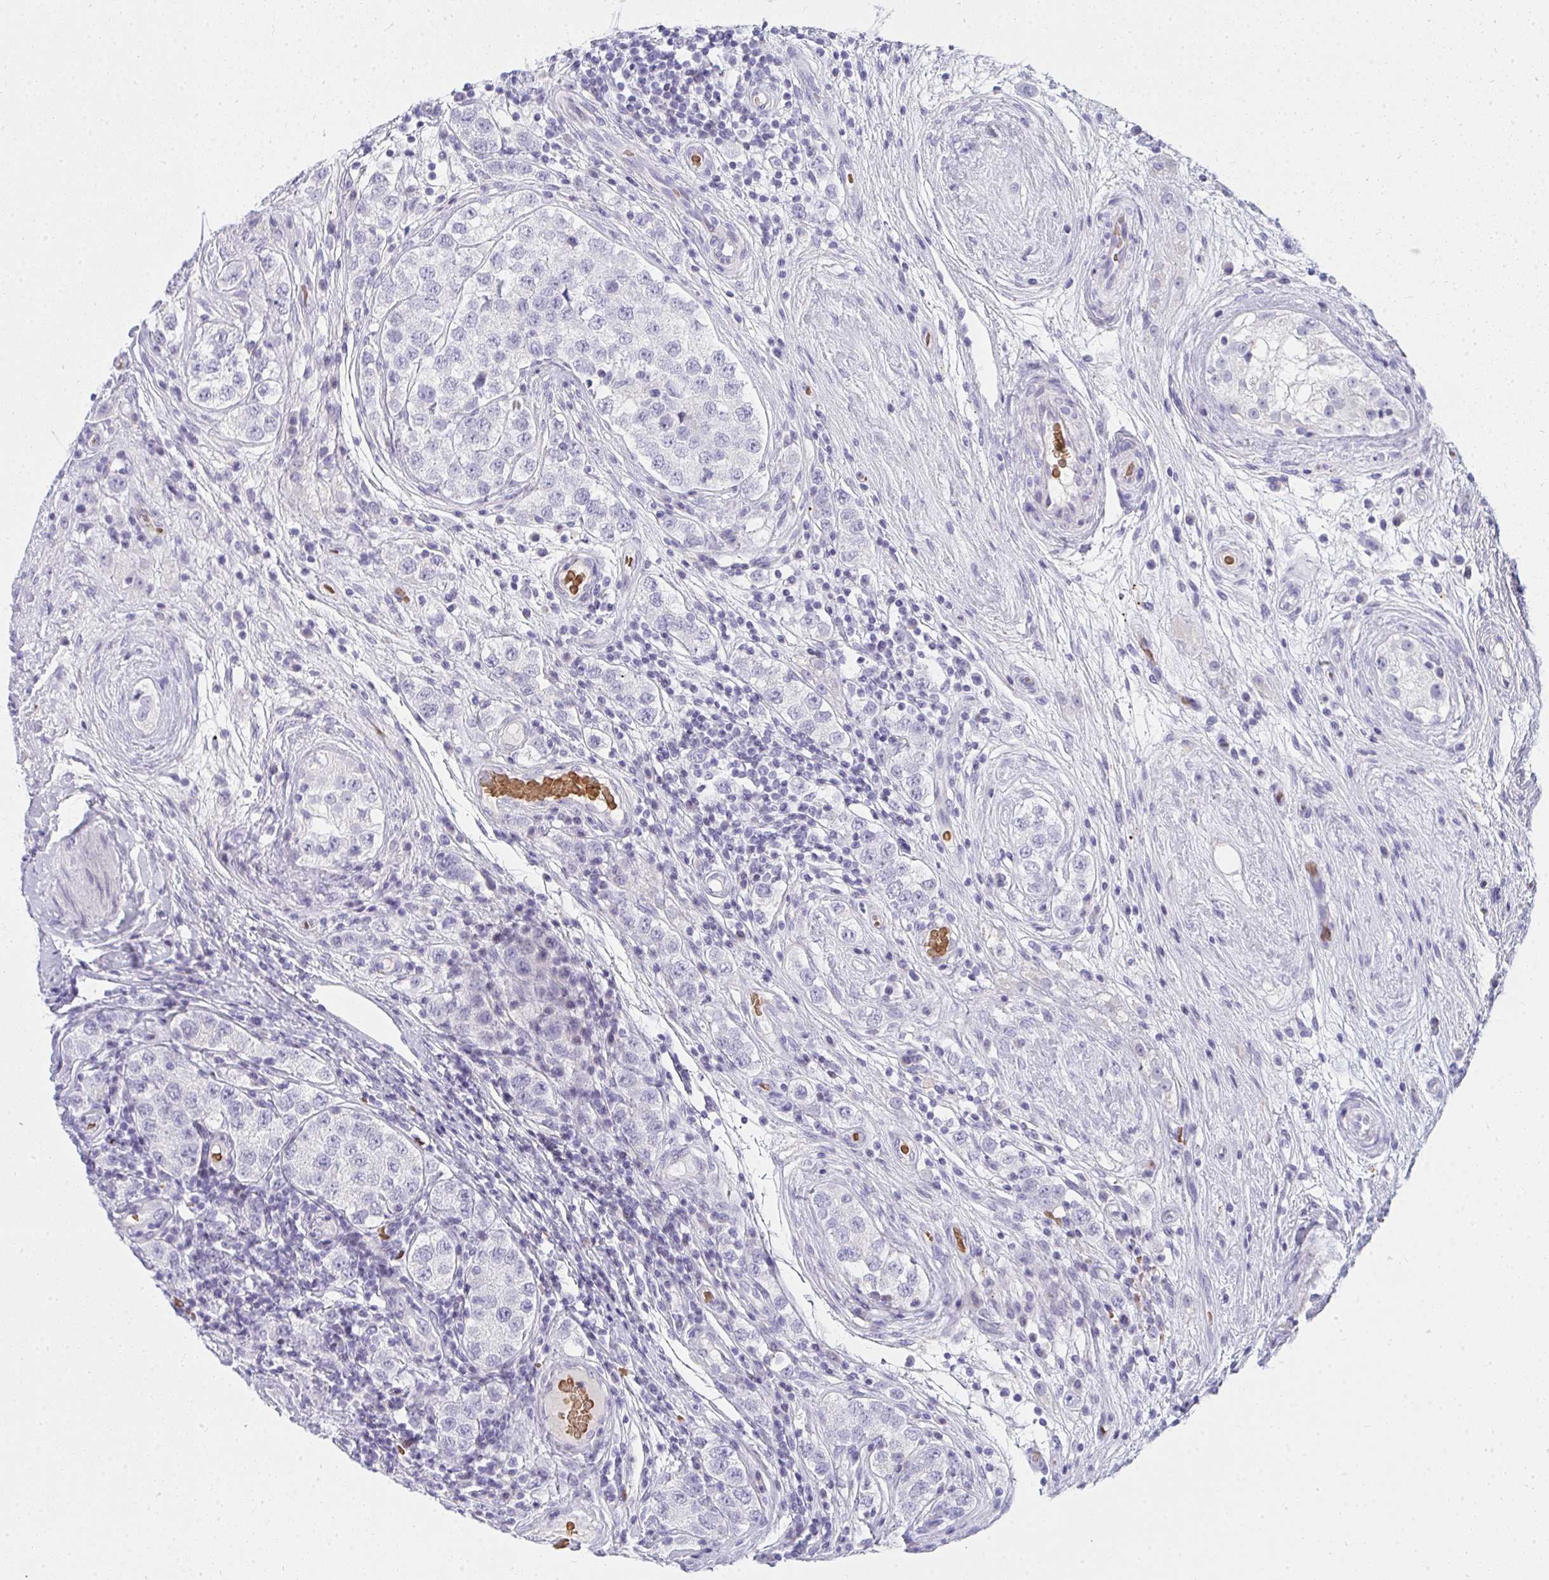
{"staining": {"intensity": "negative", "quantity": "none", "location": "none"}, "tissue": "testis cancer", "cell_type": "Tumor cells", "image_type": "cancer", "snomed": [{"axis": "morphology", "description": "Seminoma, NOS"}, {"axis": "topography", "description": "Testis"}], "caption": "Seminoma (testis) was stained to show a protein in brown. There is no significant positivity in tumor cells.", "gene": "ZNF182", "patient": {"sex": "male", "age": 34}}